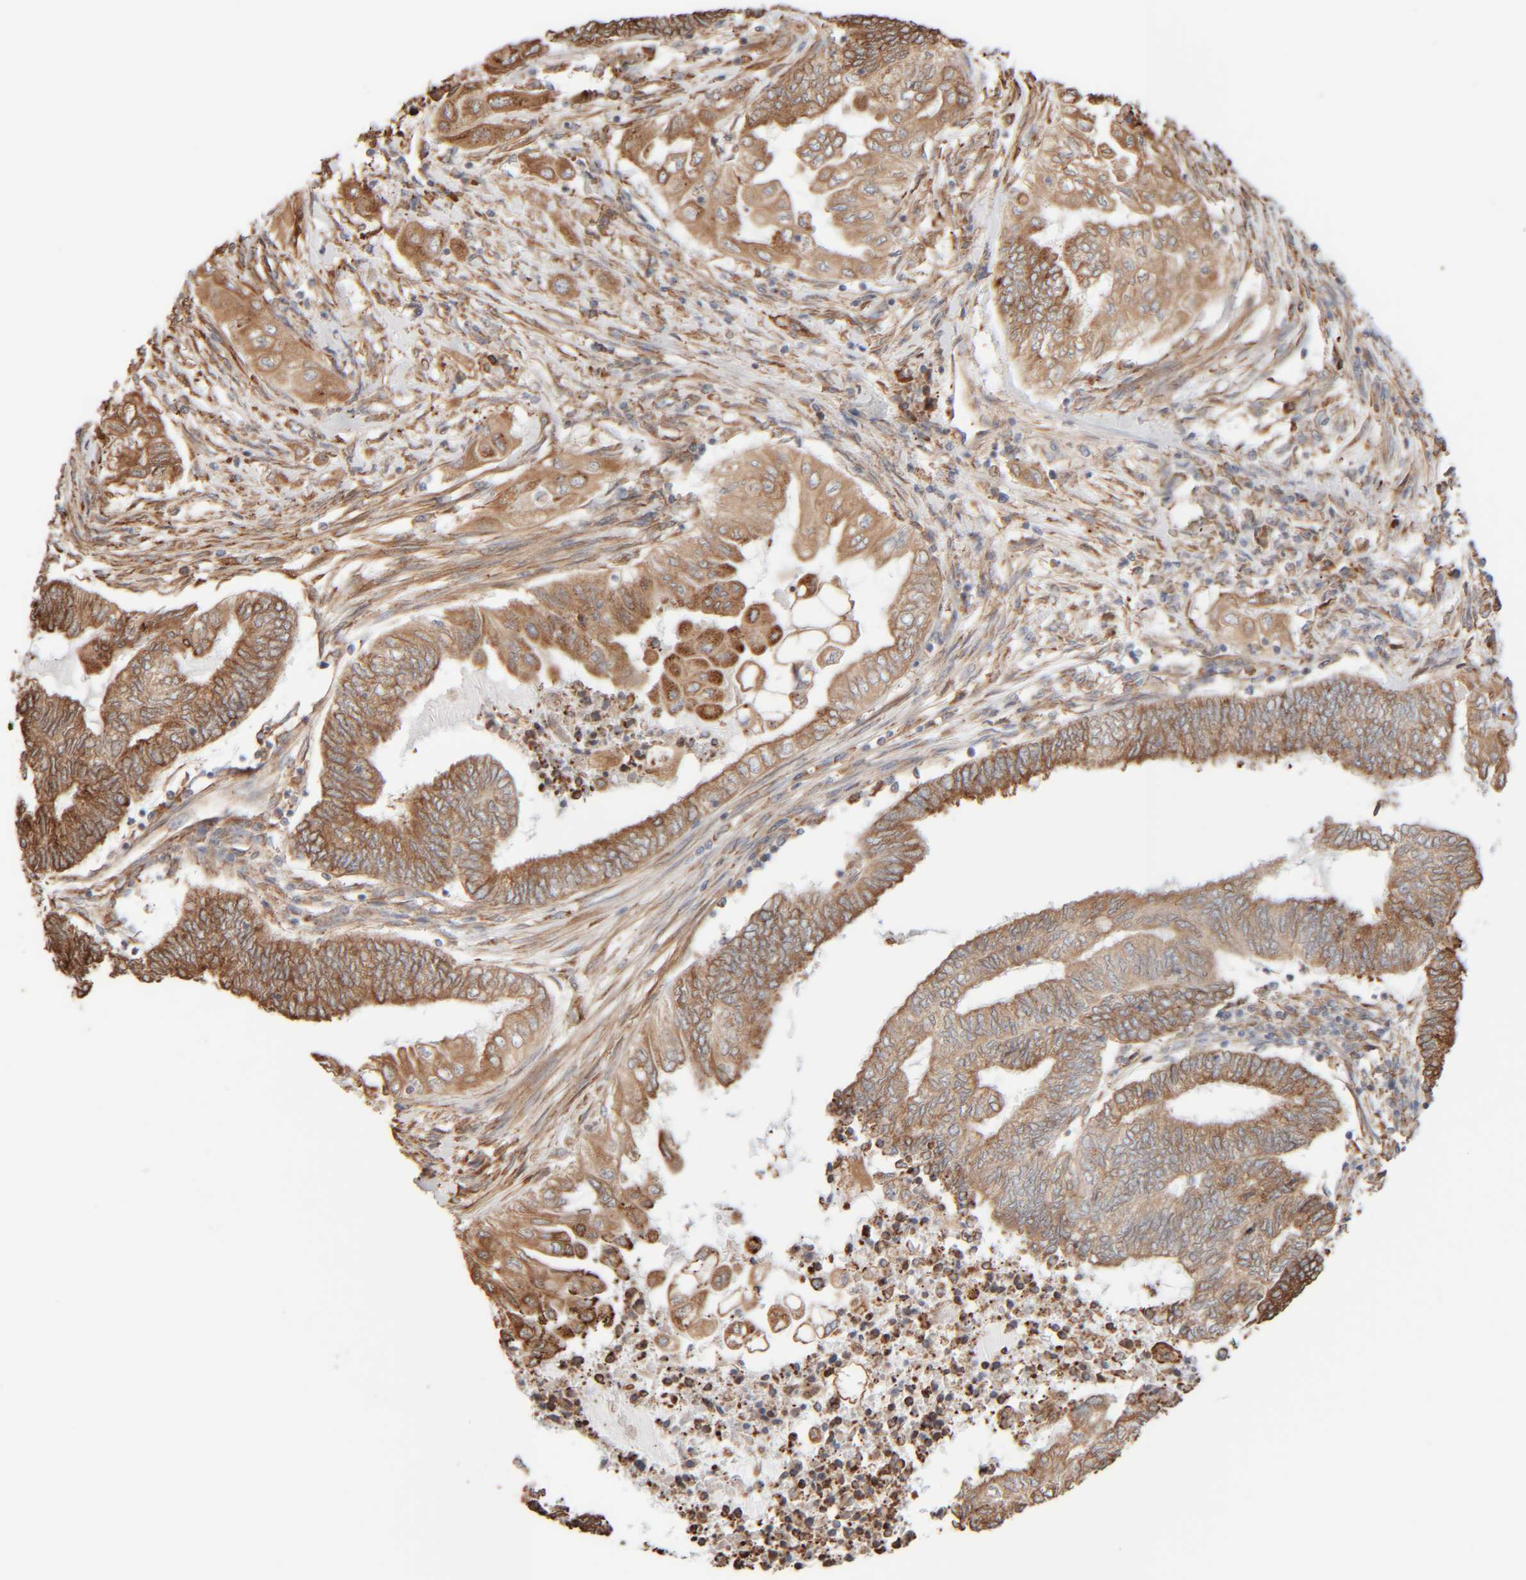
{"staining": {"intensity": "moderate", "quantity": ">75%", "location": "cytoplasmic/membranous"}, "tissue": "endometrial cancer", "cell_type": "Tumor cells", "image_type": "cancer", "snomed": [{"axis": "morphology", "description": "Adenocarcinoma, NOS"}, {"axis": "topography", "description": "Uterus"}, {"axis": "topography", "description": "Endometrium"}], "caption": "A high-resolution image shows IHC staining of endometrial adenocarcinoma, which displays moderate cytoplasmic/membranous staining in approximately >75% of tumor cells.", "gene": "INTS1", "patient": {"sex": "female", "age": 70}}